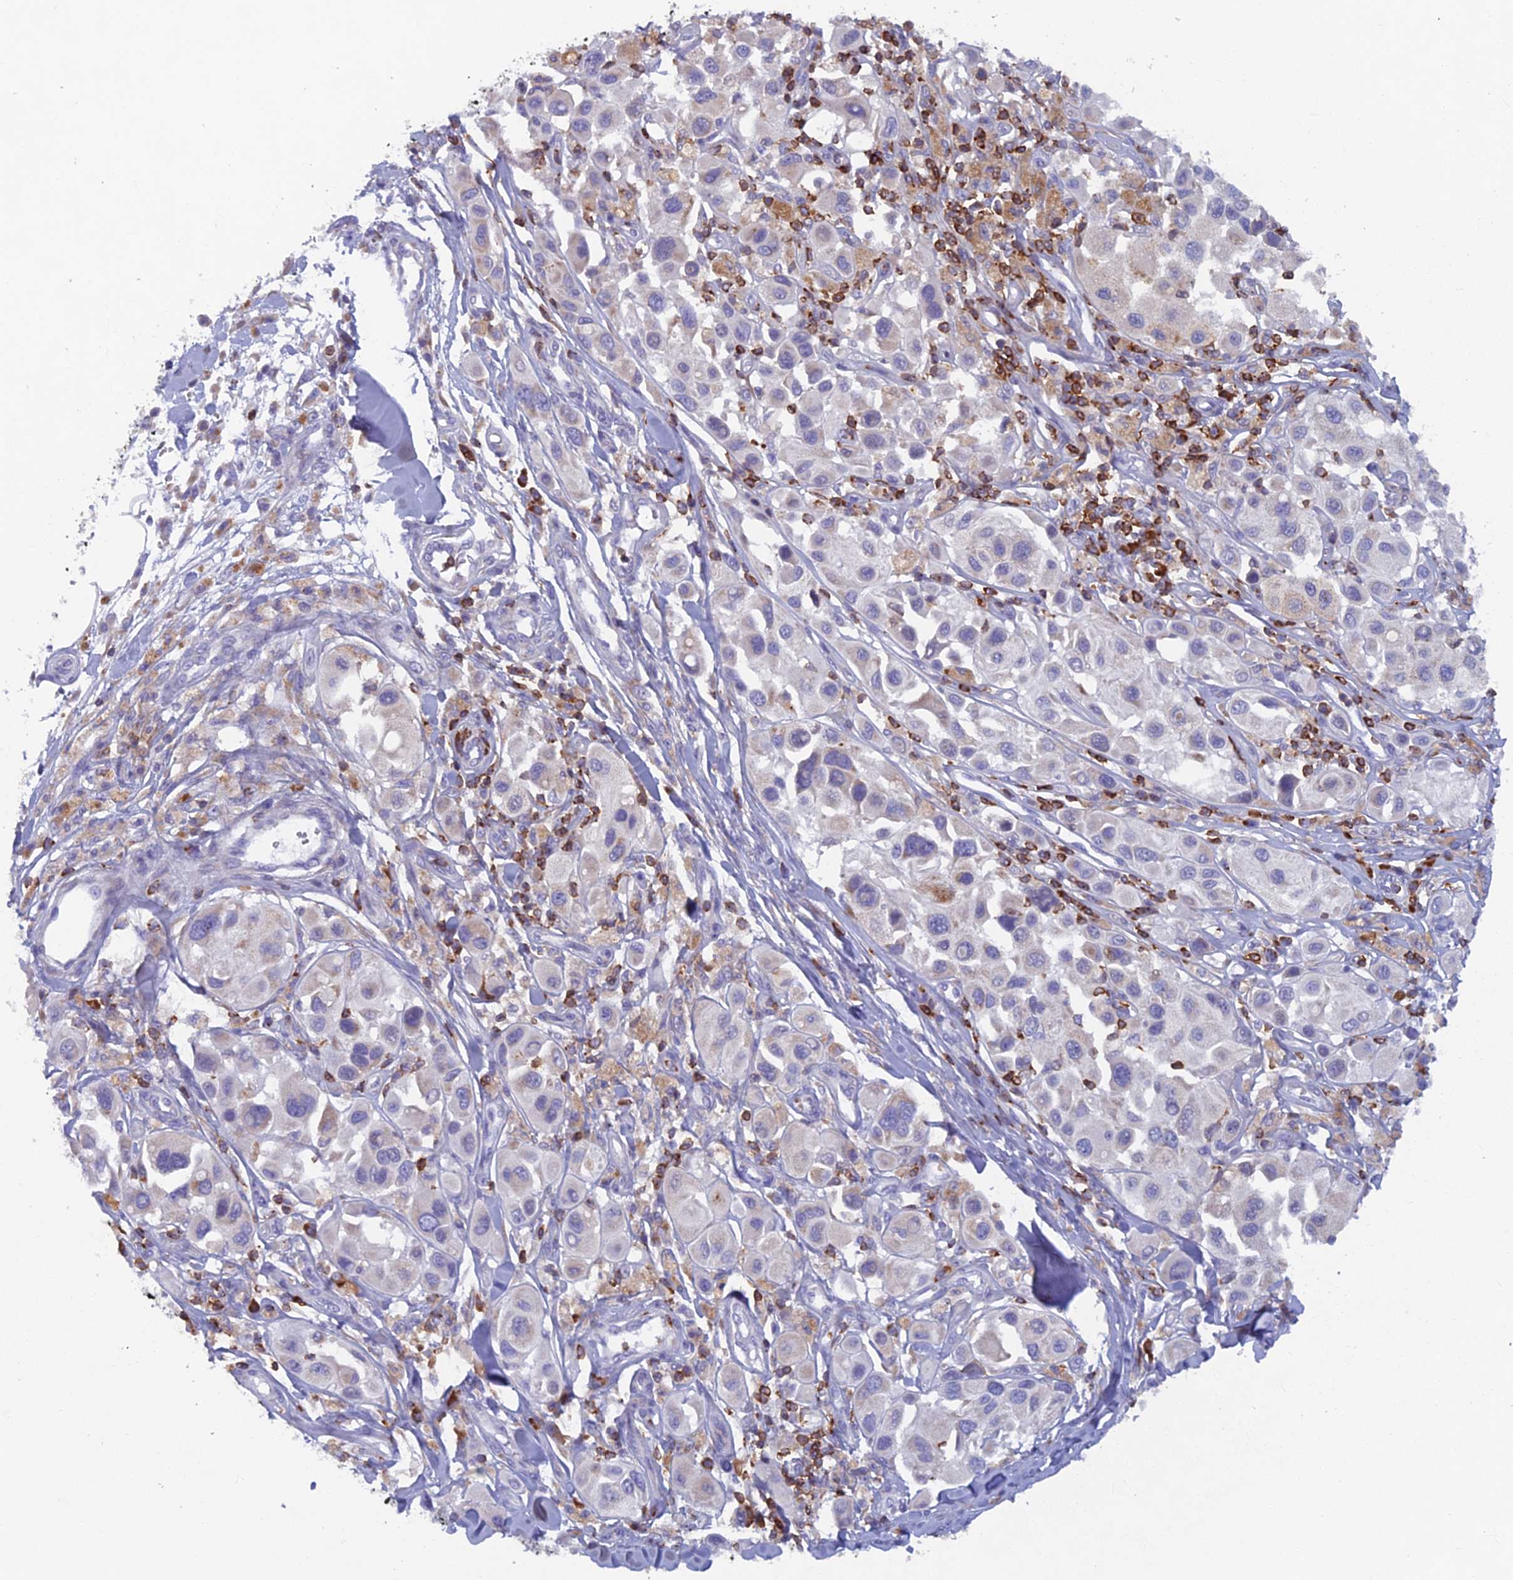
{"staining": {"intensity": "negative", "quantity": "none", "location": "none"}, "tissue": "melanoma", "cell_type": "Tumor cells", "image_type": "cancer", "snomed": [{"axis": "morphology", "description": "Malignant melanoma, Metastatic site"}, {"axis": "topography", "description": "Skin"}], "caption": "Immunohistochemistry (IHC) micrograph of malignant melanoma (metastatic site) stained for a protein (brown), which displays no staining in tumor cells. Nuclei are stained in blue.", "gene": "ABI3BP", "patient": {"sex": "male", "age": 41}}